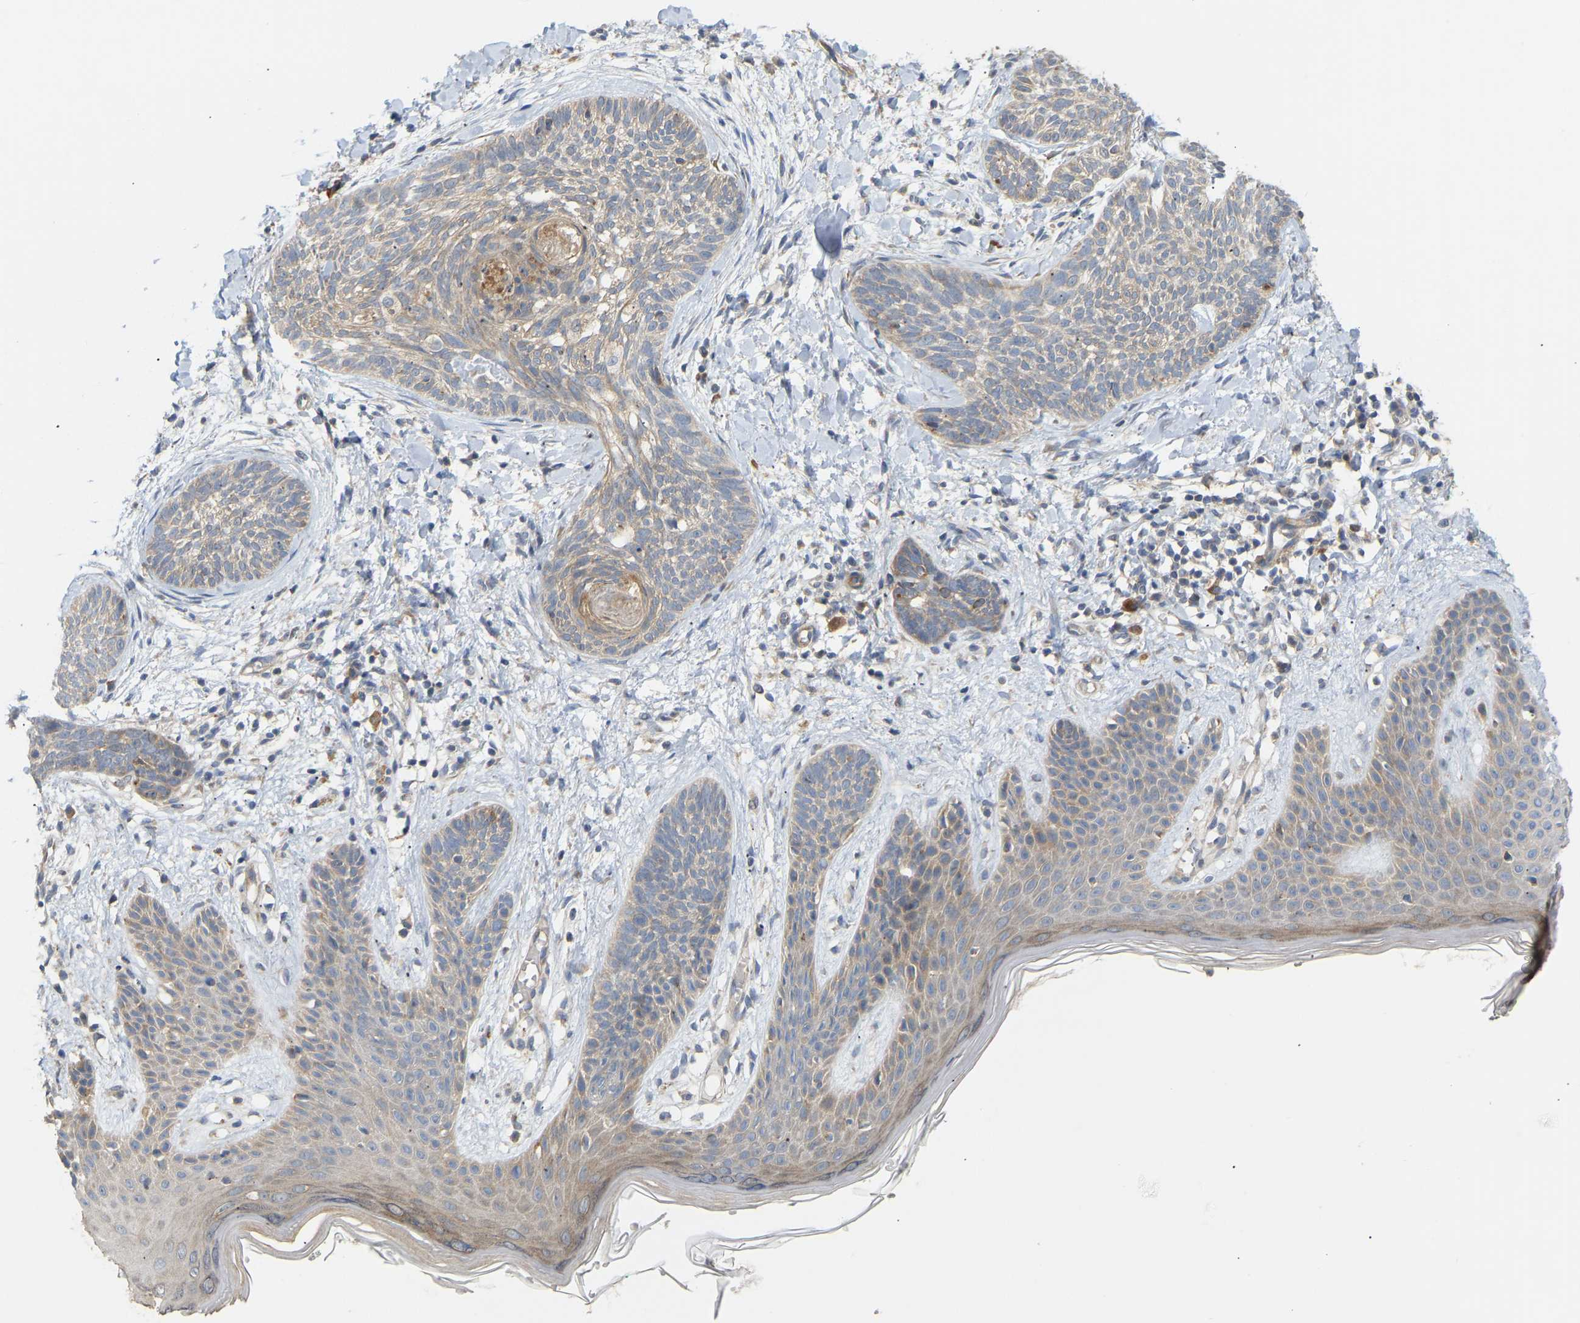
{"staining": {"intensity": "weak", "quantity": "25%-75%", "location": "cytoplasmic/membranous"}, "tissue": "skin cancer", "cell_type": "Tumor cells", "image_type": "cancer", "snomed": [{"axis": "morphology", "description": "Basal cell carcinoma"}, {"axis": "topography", "description": "Skin"}], "caption": "Brown immunohistochemical staining in skin basal cell carcinoma demonstrates weak cytoplasmic/membranous staining in approximately 25%-75% of tumor cells.", "gene": "HACD2", "patient": {"sex": "female", "age": 59}}